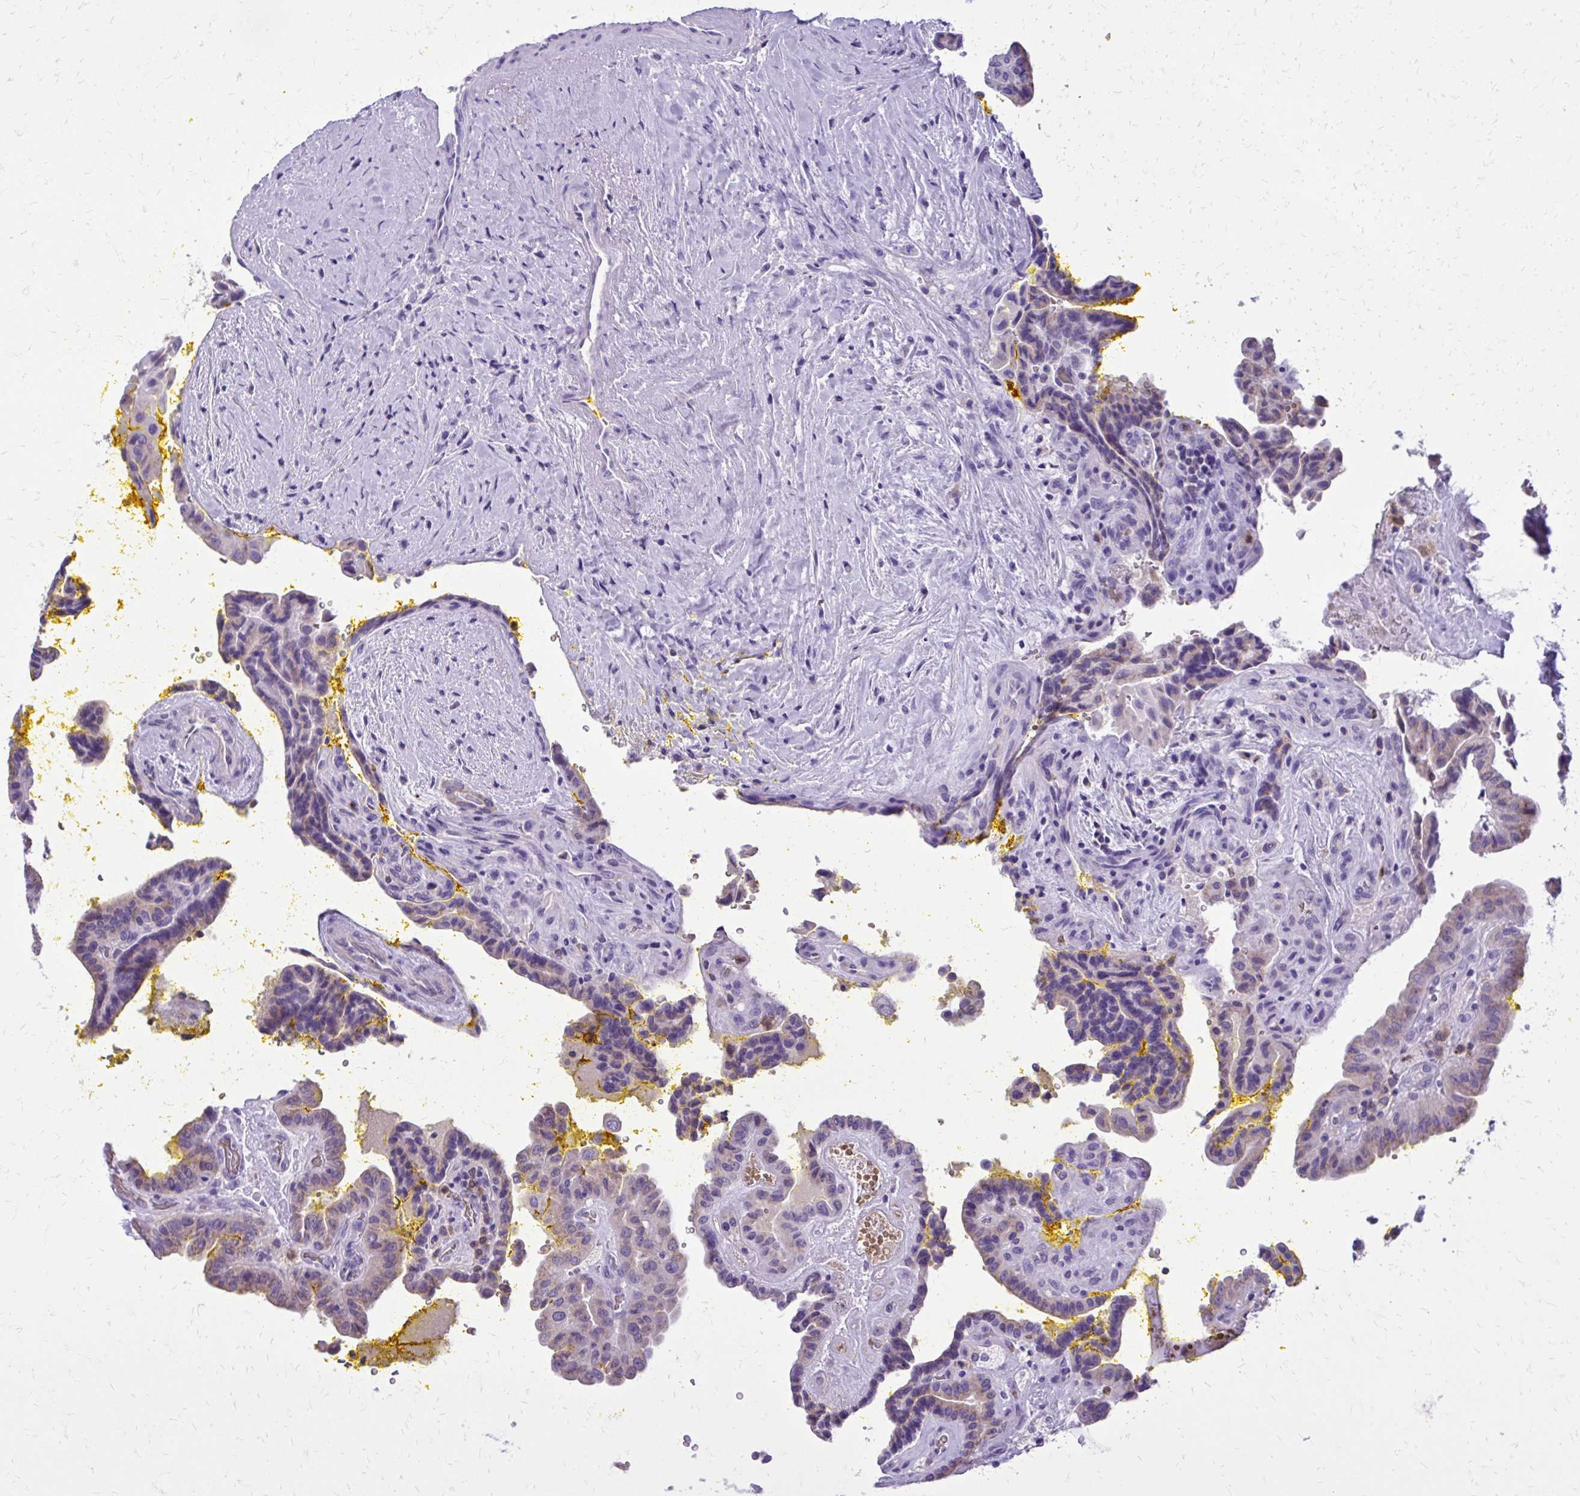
{"staining": {"intensity": "negative", "quantity": "none", "location": "none"}, "tissue": "thyroid cancer", "cell_type": "Tumor cells", "image_type": "cancer", "snomed": [{"axis": "morphology", "description": "Papillary adenocarcinoma, NOS"}, {"axis": "topography", "description": "Thyroid gland"}], "caption": "DAB immunohistochemical staining of thyroid cancer shows no significant positivity in tumor cells.", "gene": "CAT", "patient": {"sex": "male", "age": 87}}